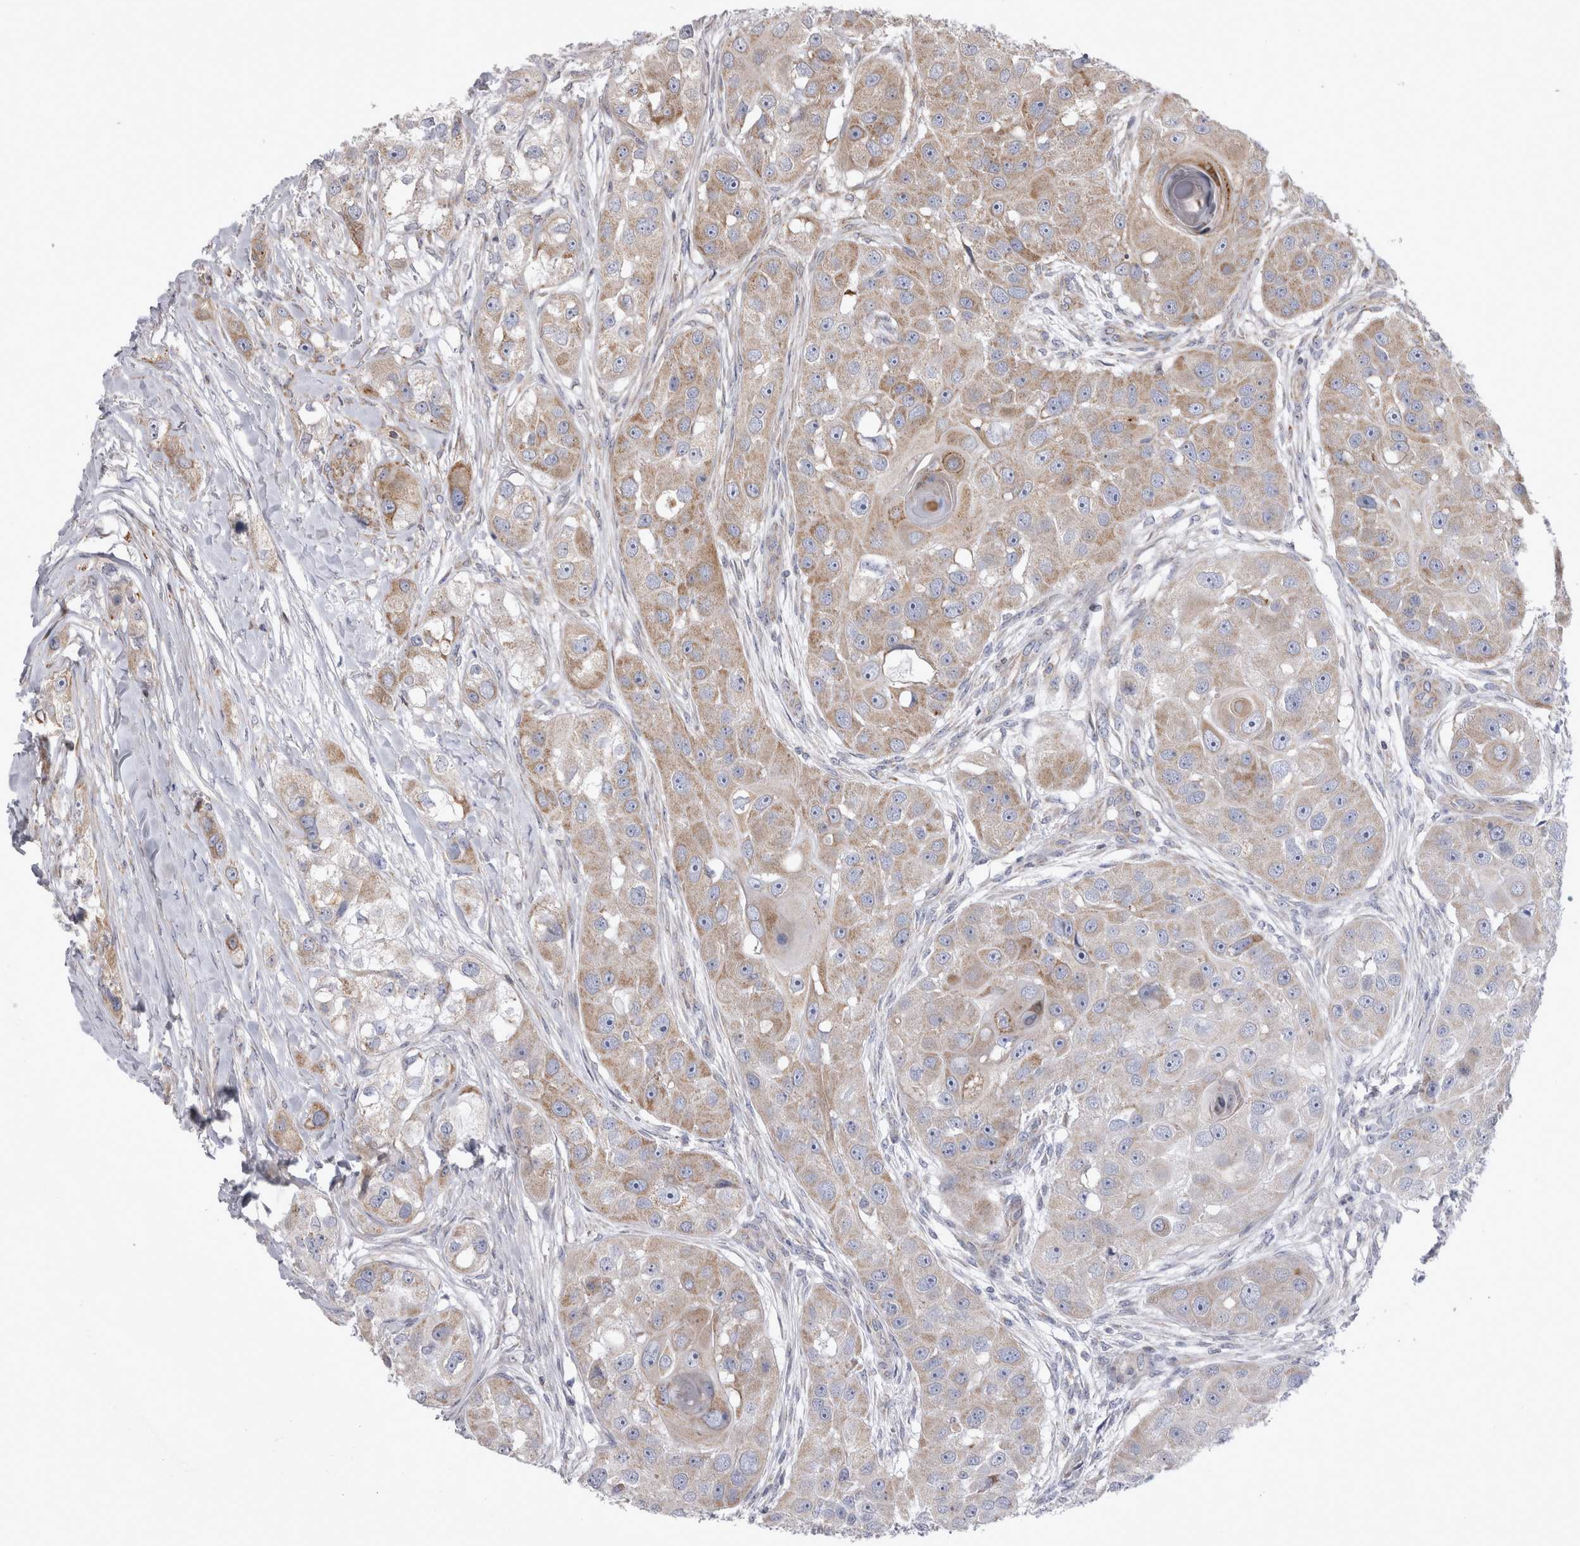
{"staining": {"intensity": "moderate", "quantity": ">75%", "location": "cytoplasmic/membranous"}, "tissue": "head and neck cancer", "cell_type": "Tumor cells", "image_type": "cancer", "snomed": [{"axis": "morphology", "description": "Normal tissue, NOS"}, {"axis": "morphology", "description": "Squamous cell carcinoma, NOS"}, {"axis": "topography", "description": "Skeletal muscle"}, {"axis": "topography", "description": "Head-Neck"}], "caption": "Immunohistochemistry (IHC) (DAB) staining of human squamous cell carcinoma (head and neck) reveals moderate cytoplasmic/membranous protein positivity in about >75% of tumor cells.", "gene": "TSPOAP1", "patient": {"sex": "male", "age": 51}}